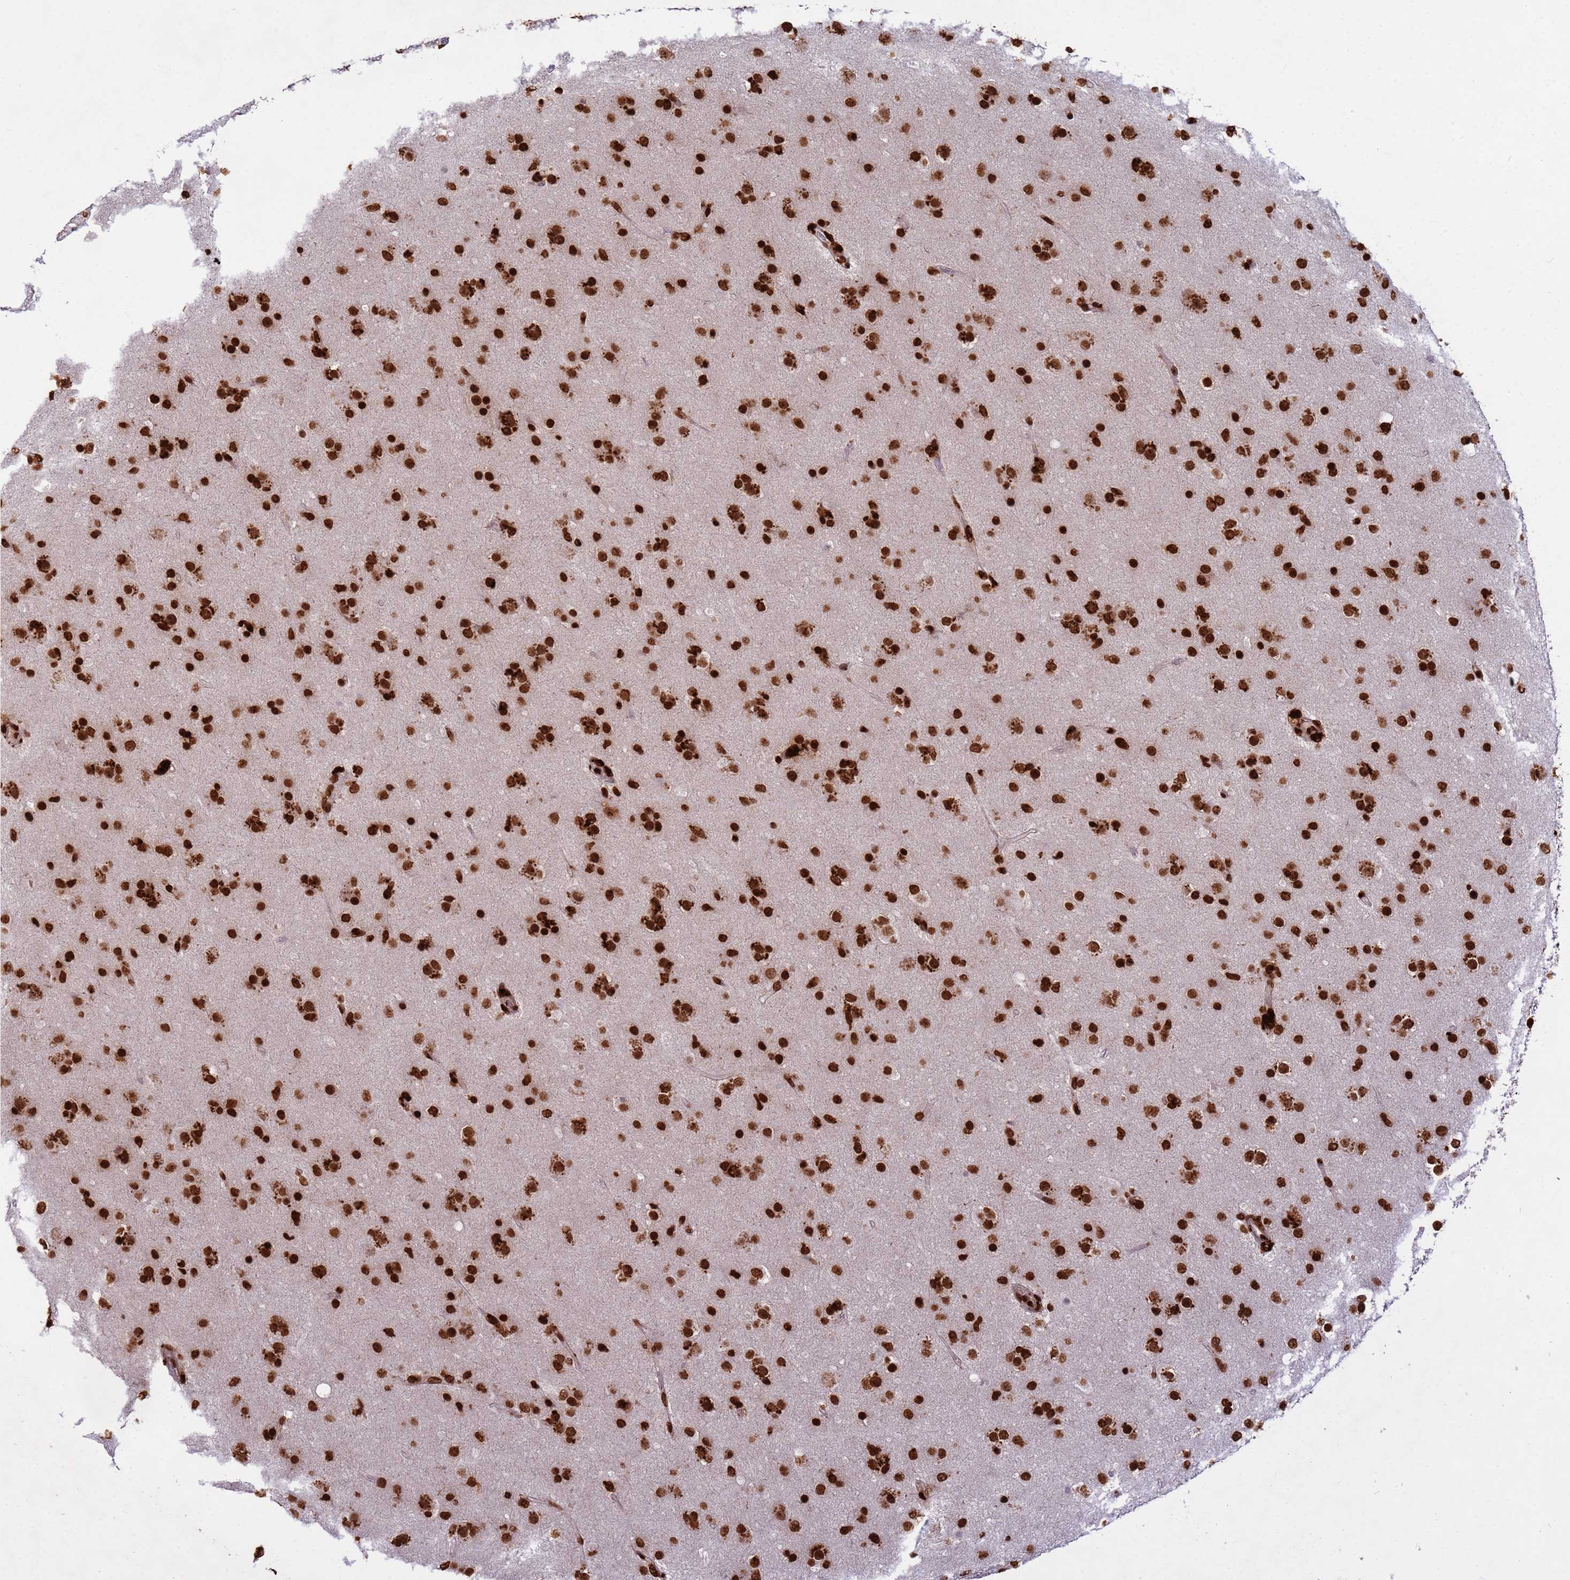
{"staining": {"intensity": "strong", "quantity": ">75%", "location": "nuclear"}, "tissue": "glioma", "cell_type": "Tumor cells", "image_type": "cancer", "snomed": [{"axis": "morphology", "description": "Glioma, malignant, Low grade"}, {"axis": "topography", "description": "Brain"}], "caption": "High-magnification brightfield microscopy of glioma stained with DAB (brown) and counterstained with hematoxylin (blue). tumor cells exhibit strong nuclear expression is seen in about>75% of cells.", "gene": "H3-3B", "patient": {"sex": "male", "age": 65}}